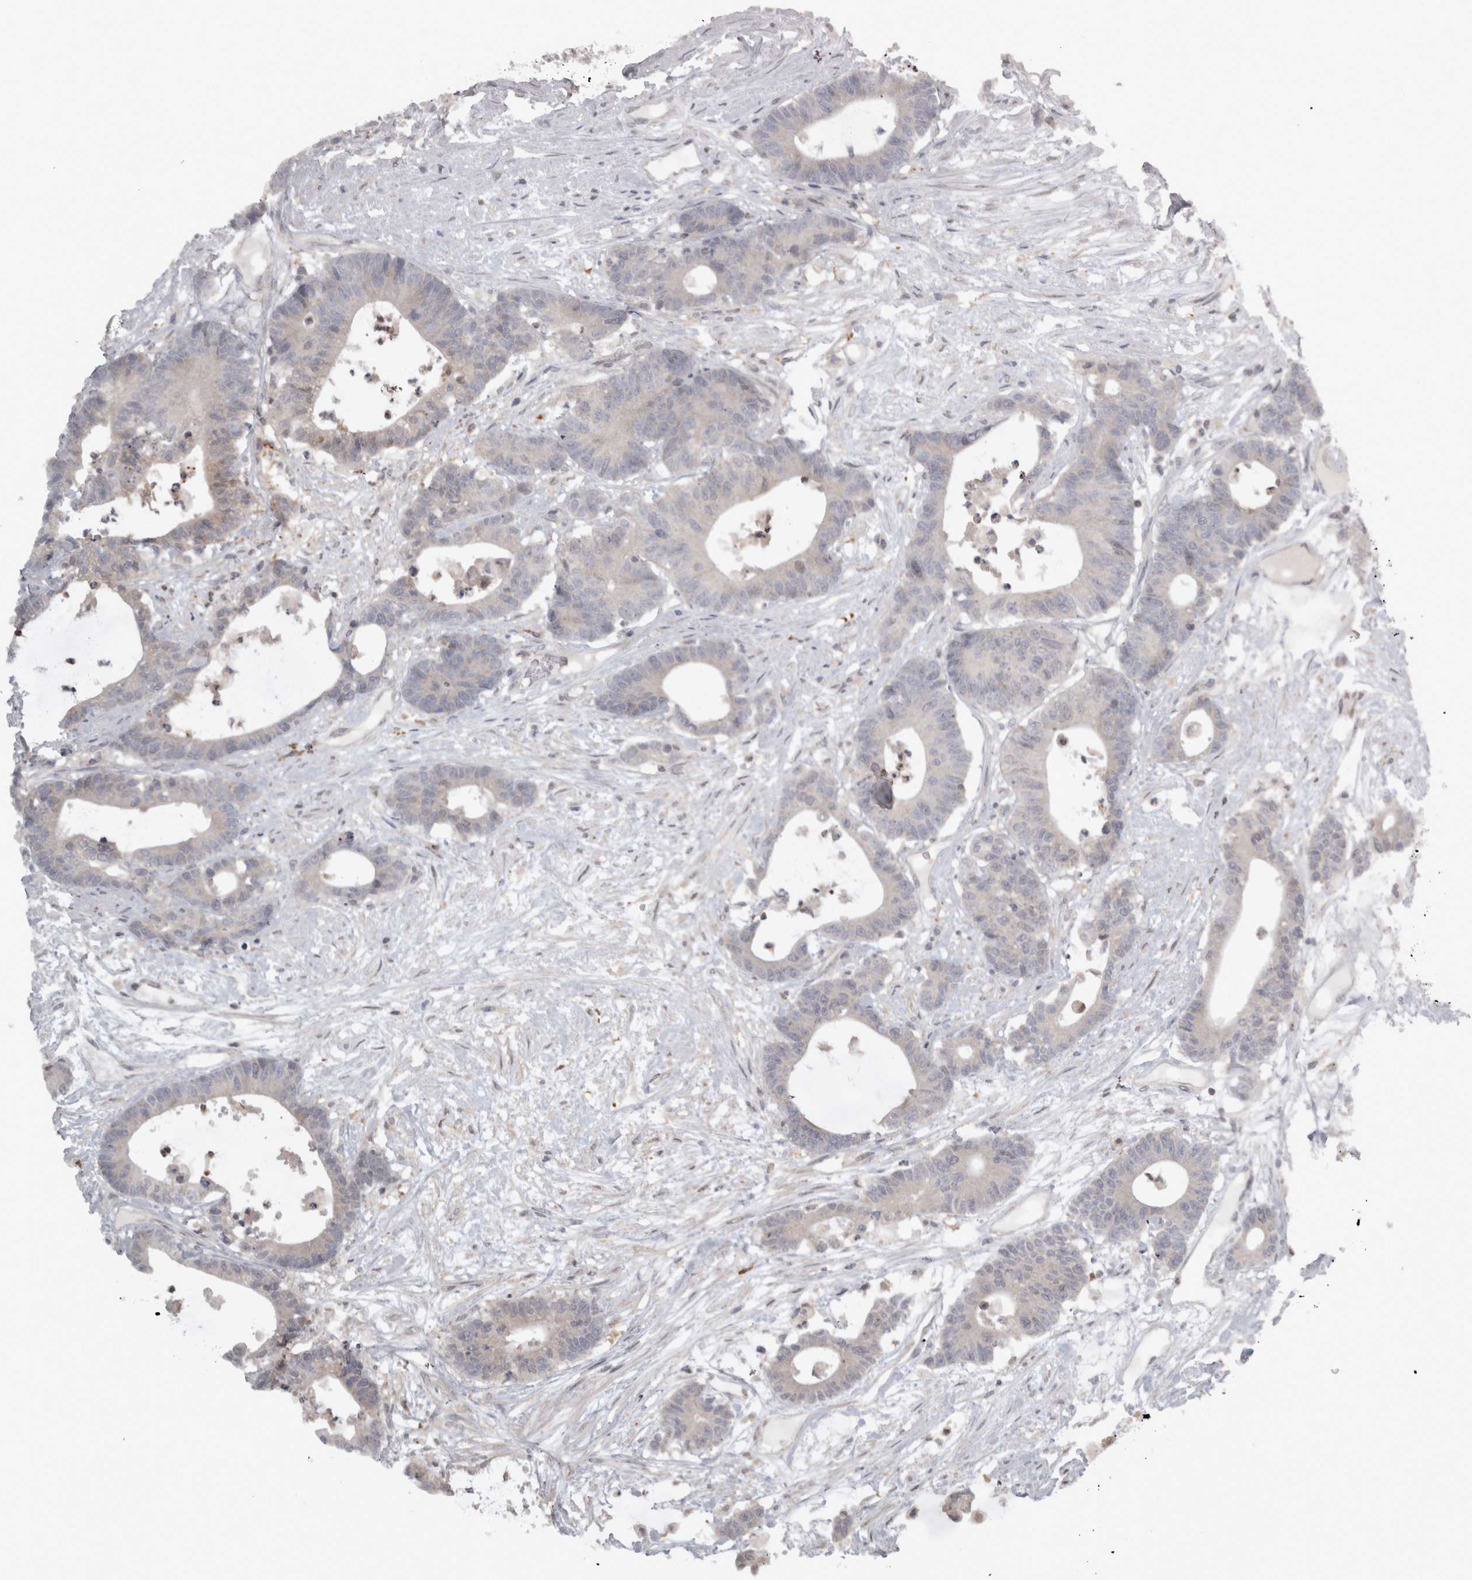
{"staining": {"intensity": "negative", "quantity": "none", "location": "none"}, "tissue": "colorectal cancer", "cell_type": "Tumor cells", "image_type": "cancer", "snomed": [{"axis": "morphology", "description": "Adenocarcinoma, NOS"}, {"axis": "topography", "description": "Colon"}], "caption": "Tumor cells are negative for brown protein staining in adenocarcinoma (colorectal).", "gene": "SLCO5A1", "patient": {"sex": "female", "age": 84}}